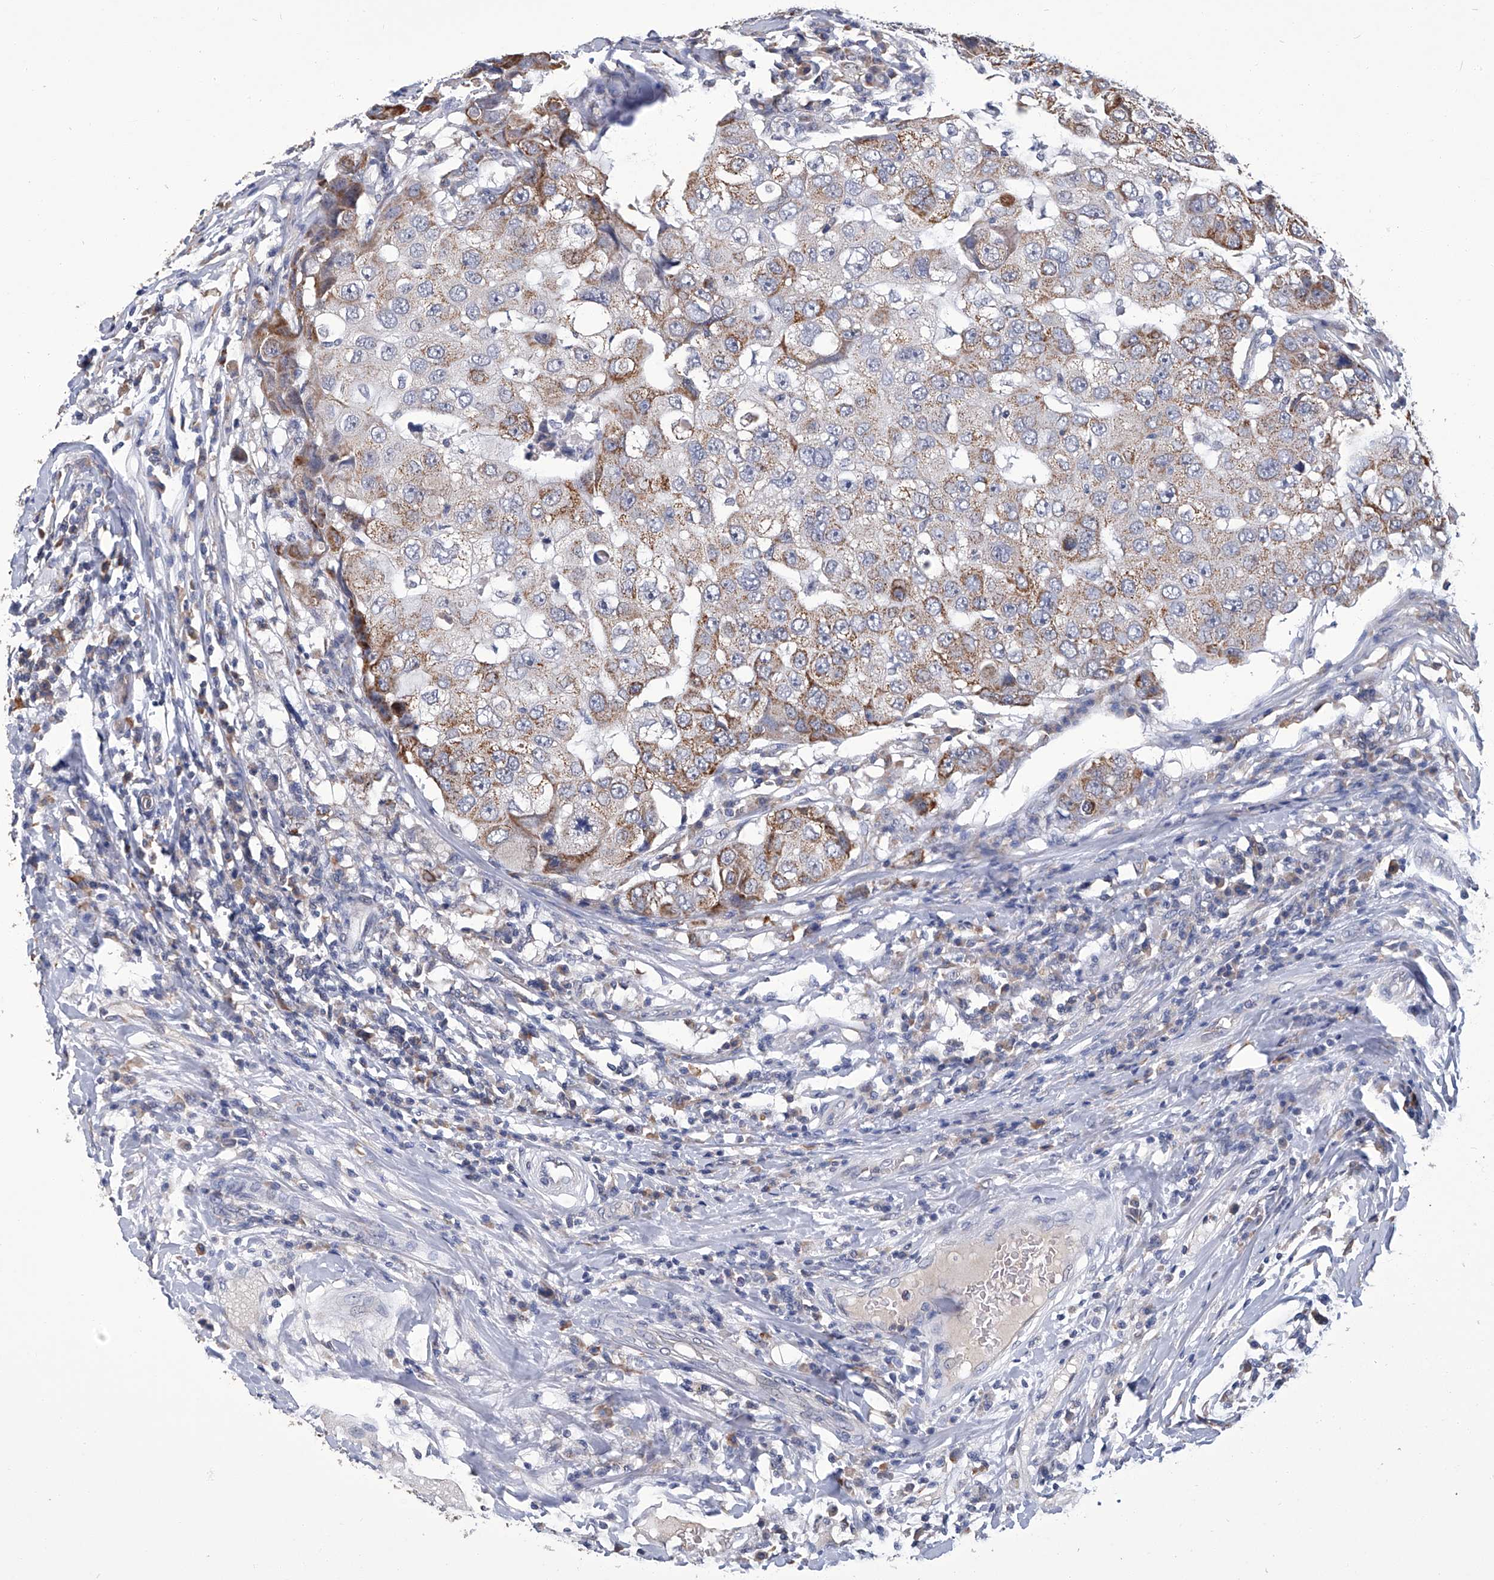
{"staining": {"intensity": "moderate", "quantity": ">75%", "location": "cytoplasmic/membranous"}, "tissue": "breast cancer", "cell_type": "Tumor cells", "image_type": "cancer", "snomed": [{"axis": "morphology", "description": "Duct carcinoma"}, {"axis": "topography", "description": "Breast"}], "caption": "Protein expression by immunohistochemistry displays moderate cytoplasmic/membranous expression in approximately >75% of tumor cells in breast cancer (invasive ductal carcinoma).", "gene": "OAT", "patient": {"sex": "female", "age": 27}}